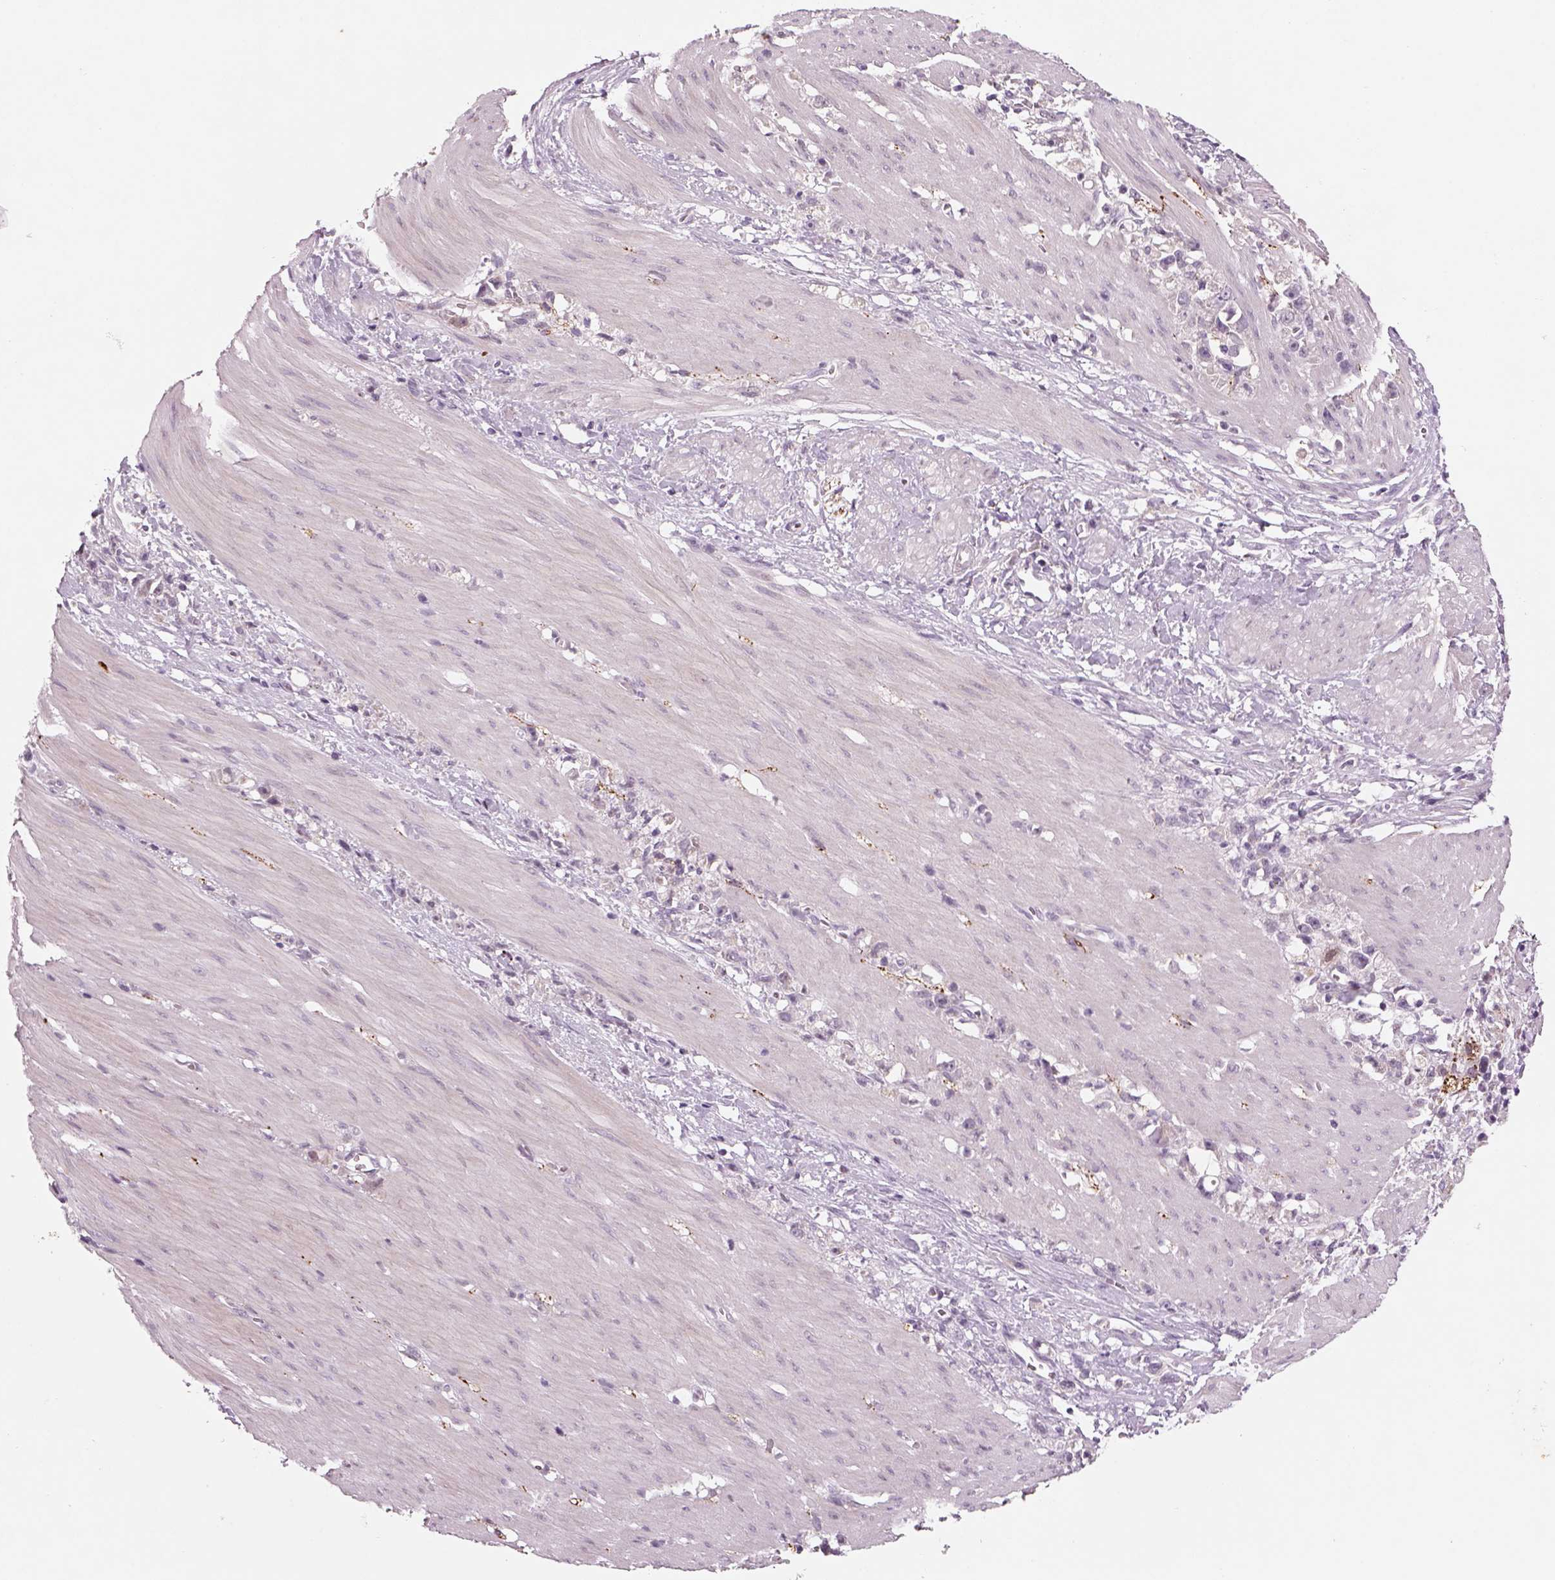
{"staining": {"intensity": "negative", "quantity": "none", "location": "none"}, "tissue": "stomach cancer", "cell_type": "Tumor cells", "image_type": "cancer", "snomed": [{"axis": "morphology", "description": "Adenocarcinoma, NOS"}, {"axis": "topography", "description": "Stomach"}], "caption": "There is no significant expression in tumor cells of stomach cancer.", "gene": "PENK", "patient": {"sex": "female", "age": 59}}